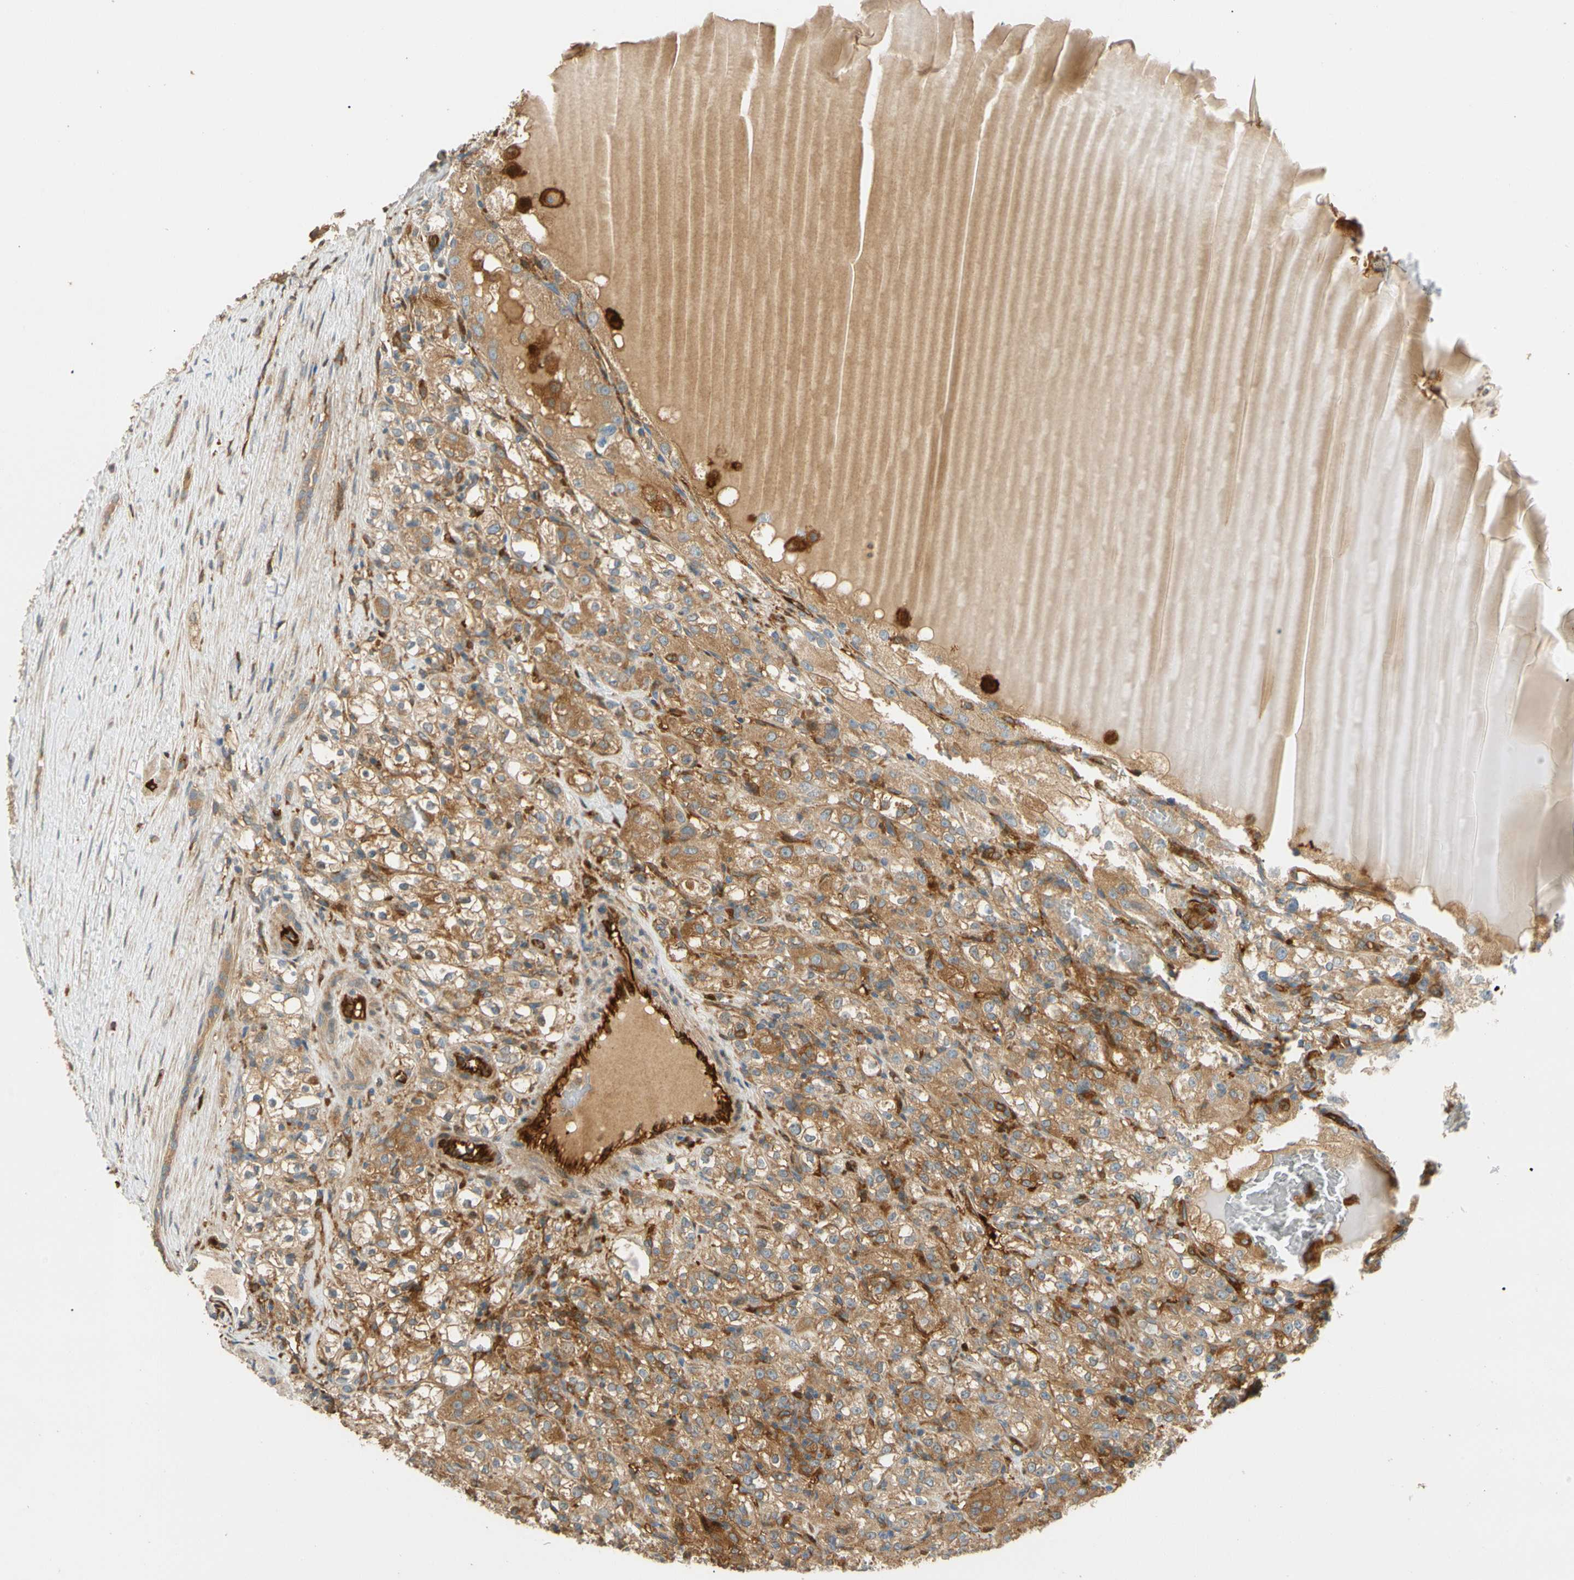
{"staining": {"intensity": "moderate", "quantity": ">75%", "location": "cytoplasmic/membranous"}, "tissue": "renal cancer", "cell_type": "Tumor cells", "image_type": "cancer", "snomed": [{"axis": "morphology", "description": "Normal tissue, NOS"}, {"axis": "morphology", "description": "Adenocarcinoma, NOS"}, {"axis": "topography", "description": "Kidney"}], "caption": "Renal adenocarcinoma stained for a protein (brown) displays moderate cytoplasmic/membranous positive positivity in about >75% of tumor cells.", "gene": "PARP14", "patient": {"sex": "male", "age": 61}}